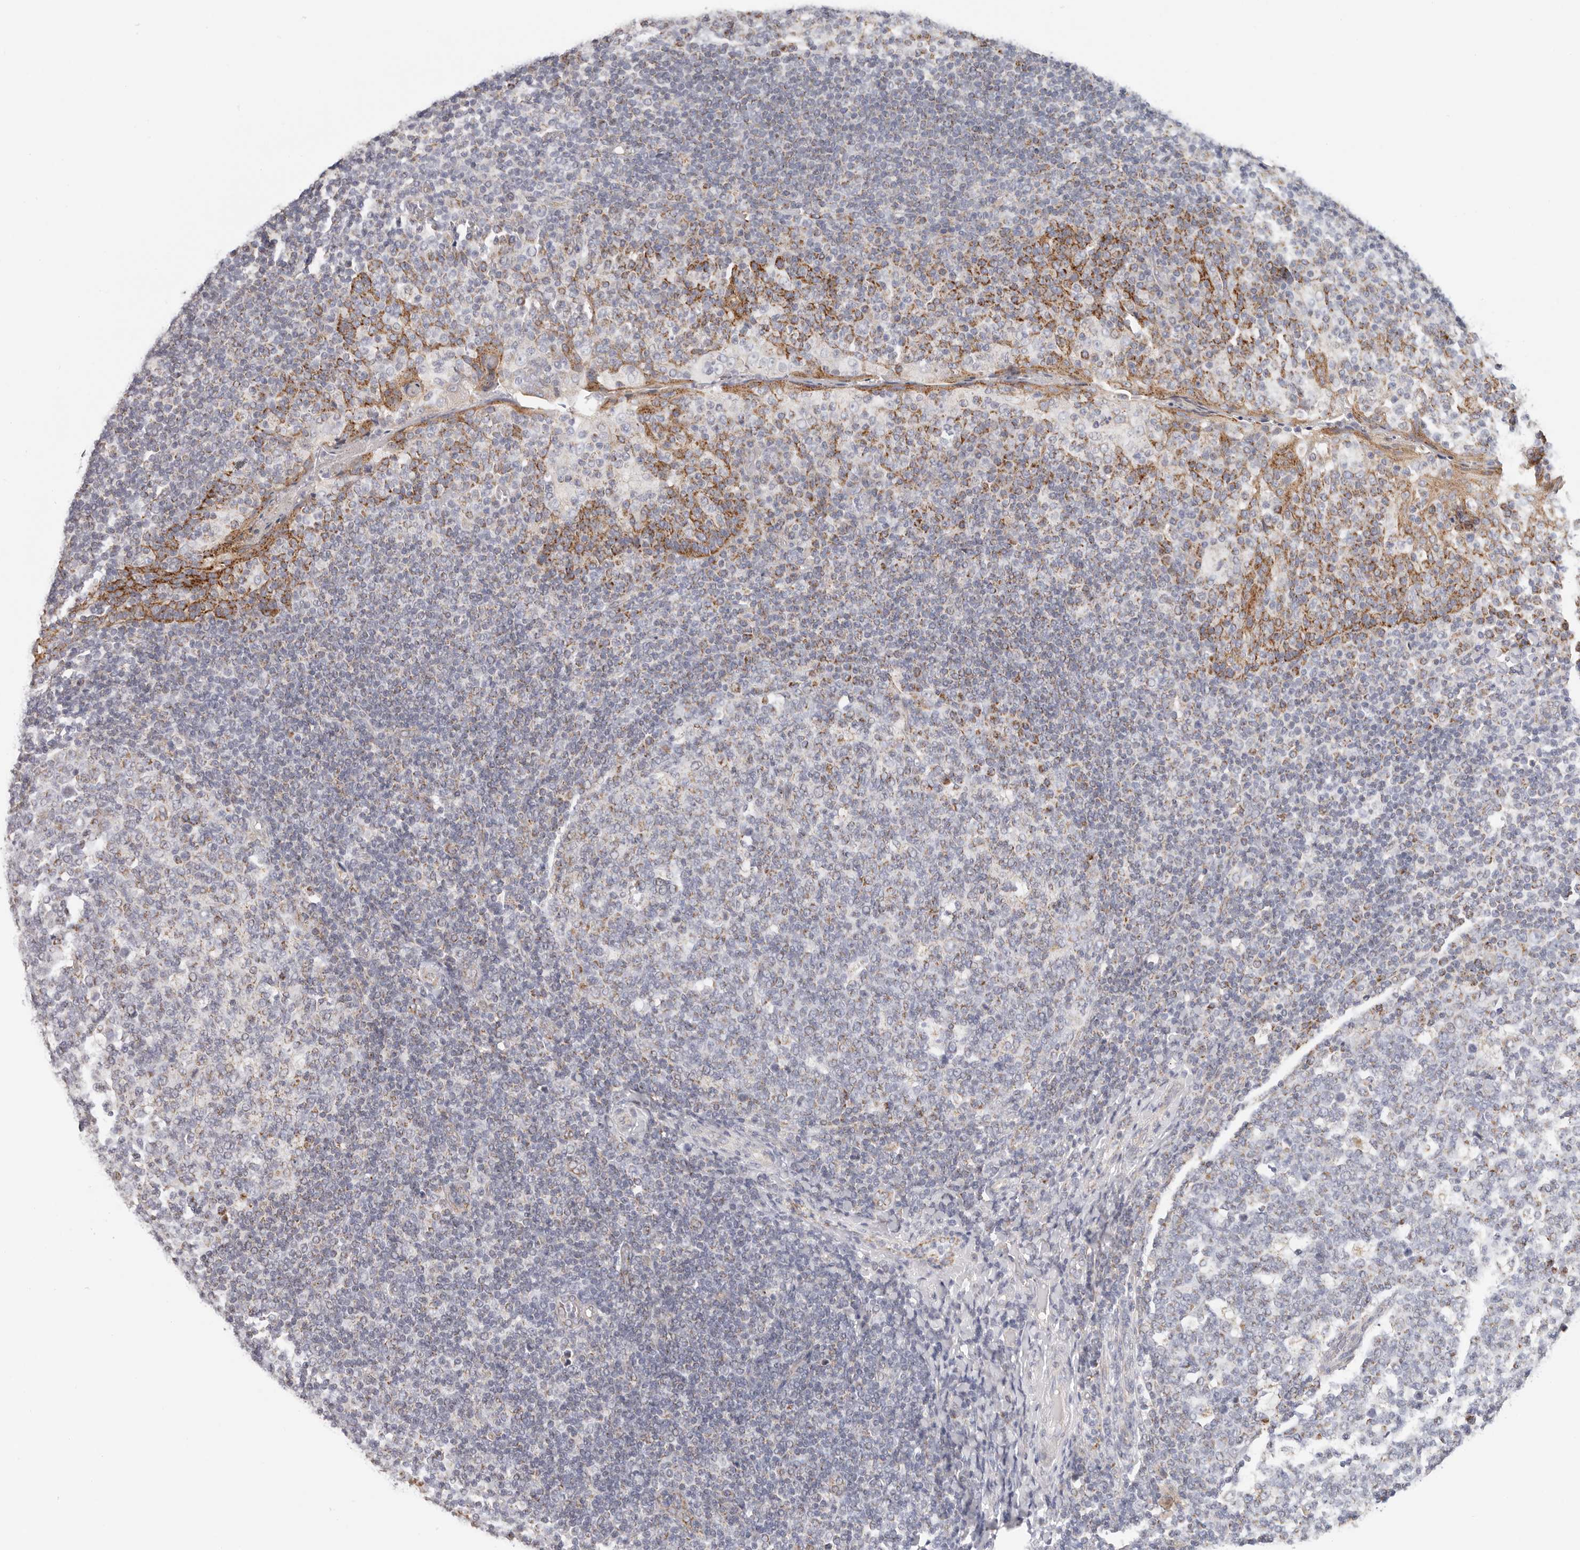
{"staining": {"intensity": "negative", "quantity": "none", "location": "none"}, "tissue": "tonsil", "cell_type": "Germinal center cells", "image_type": "normal", "snomed": [{"axis": "morphology", "description": "Normal tissue, NOS"}, {"axis": "topography", "description": "Tonsil"}], "caption": "Unremarkable tonsil was stained to show a protein in brown. There is no significant positivity in germinal center cells. (DAB immunohistochemistry with hematoxylin counter stain).", "gene": "AFDN", "patient": {"sex": "female", "age": 19}}